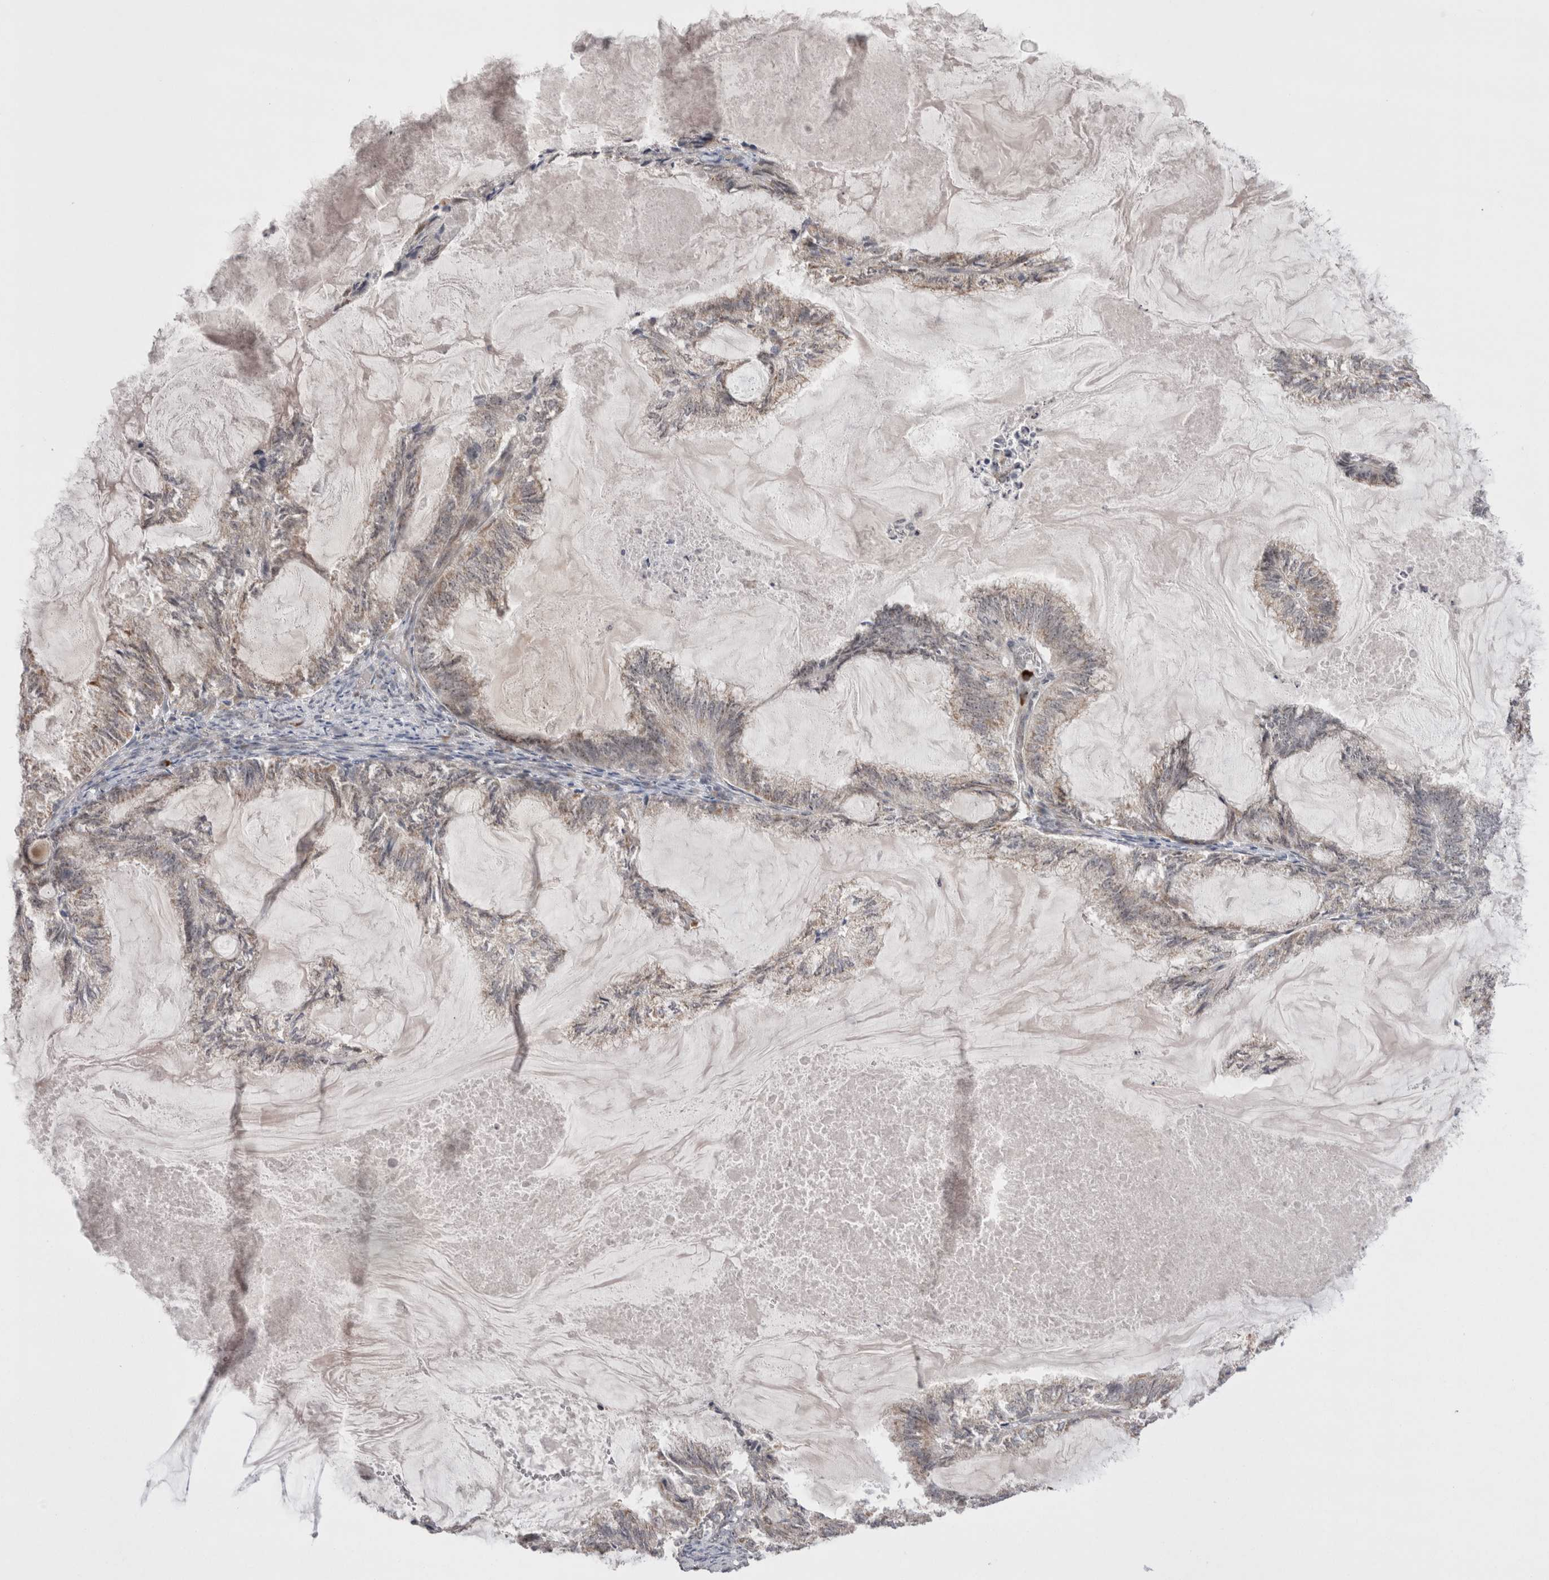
{"staining": {"intensity": "weak", "quantity": "25%-75%", "location": "cytoplasmic/membranous"}, "tissue": "endometrial cancer", "cell_type": "Tumor cells", "image_type": "cancer", "snomed": [{"axis": "morphology", "description": "Adenocarcinoma, NOS"}, {"axis": "topography", "description": "Endometrium"}], "caption": "Immunohistochemistry staining of endometrial cancer (adenocarcinoma), which demonstrates low levels of weak cytoplasmic/membranous expression in about 25%-75% of tumor cells indicating weak cytoplasmic/membranous protein expression. The staining was performed using DAB (brown) for protein detection and nuclei were counterstained in hematoxylin (blue).", "gene": "EXOSC4", "patient": {"sex": "female", "age": 86}}